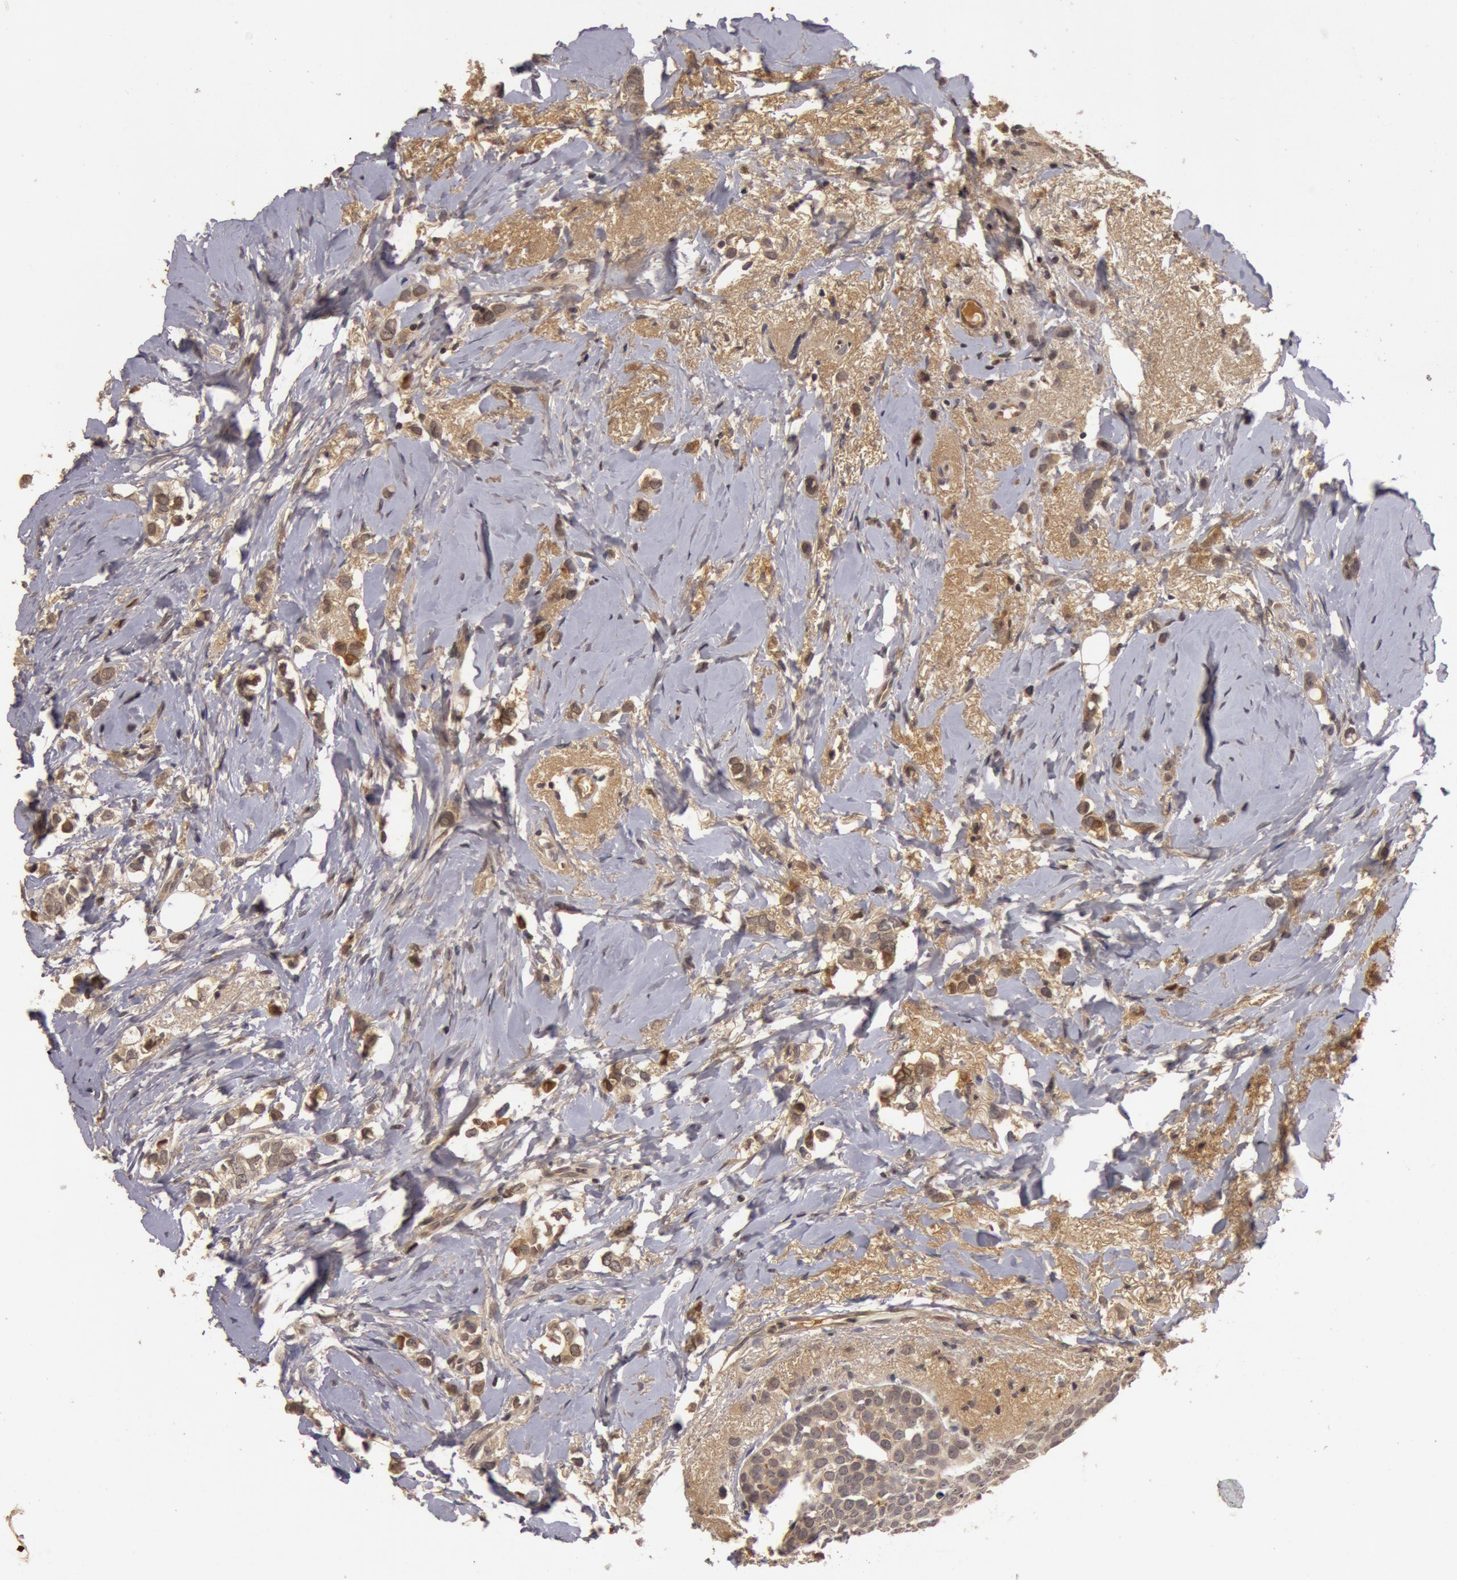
{"staining": {"intensity": "weak", "quantity": ">75%", "location": "cytoplasmic/membranous"}, "tissue": "breast cancer", "cell_type": "Tumor cells", "image_type": "cancer", "snomed": [{"axis": "morphology", "description": "Duct carcinoma"}, {"axis": "topography", "description": "Breast"}], "caption": "Immunohistochemistry staining of breast intraductal carcinoma, which demonstrates low levels of weak cytoplasmic/membranous expression in approximately >75% of tumor cells indicating weak cytoplasmic/membranous protein staining. The staining was performed using DAB (3,3'-diaminobenzidine) (brown) for protein detection and nuclei were counterstained in hematoxylin (blue).", "gene": "BCHE", "patient": {"sex": "female", "age": 72}}